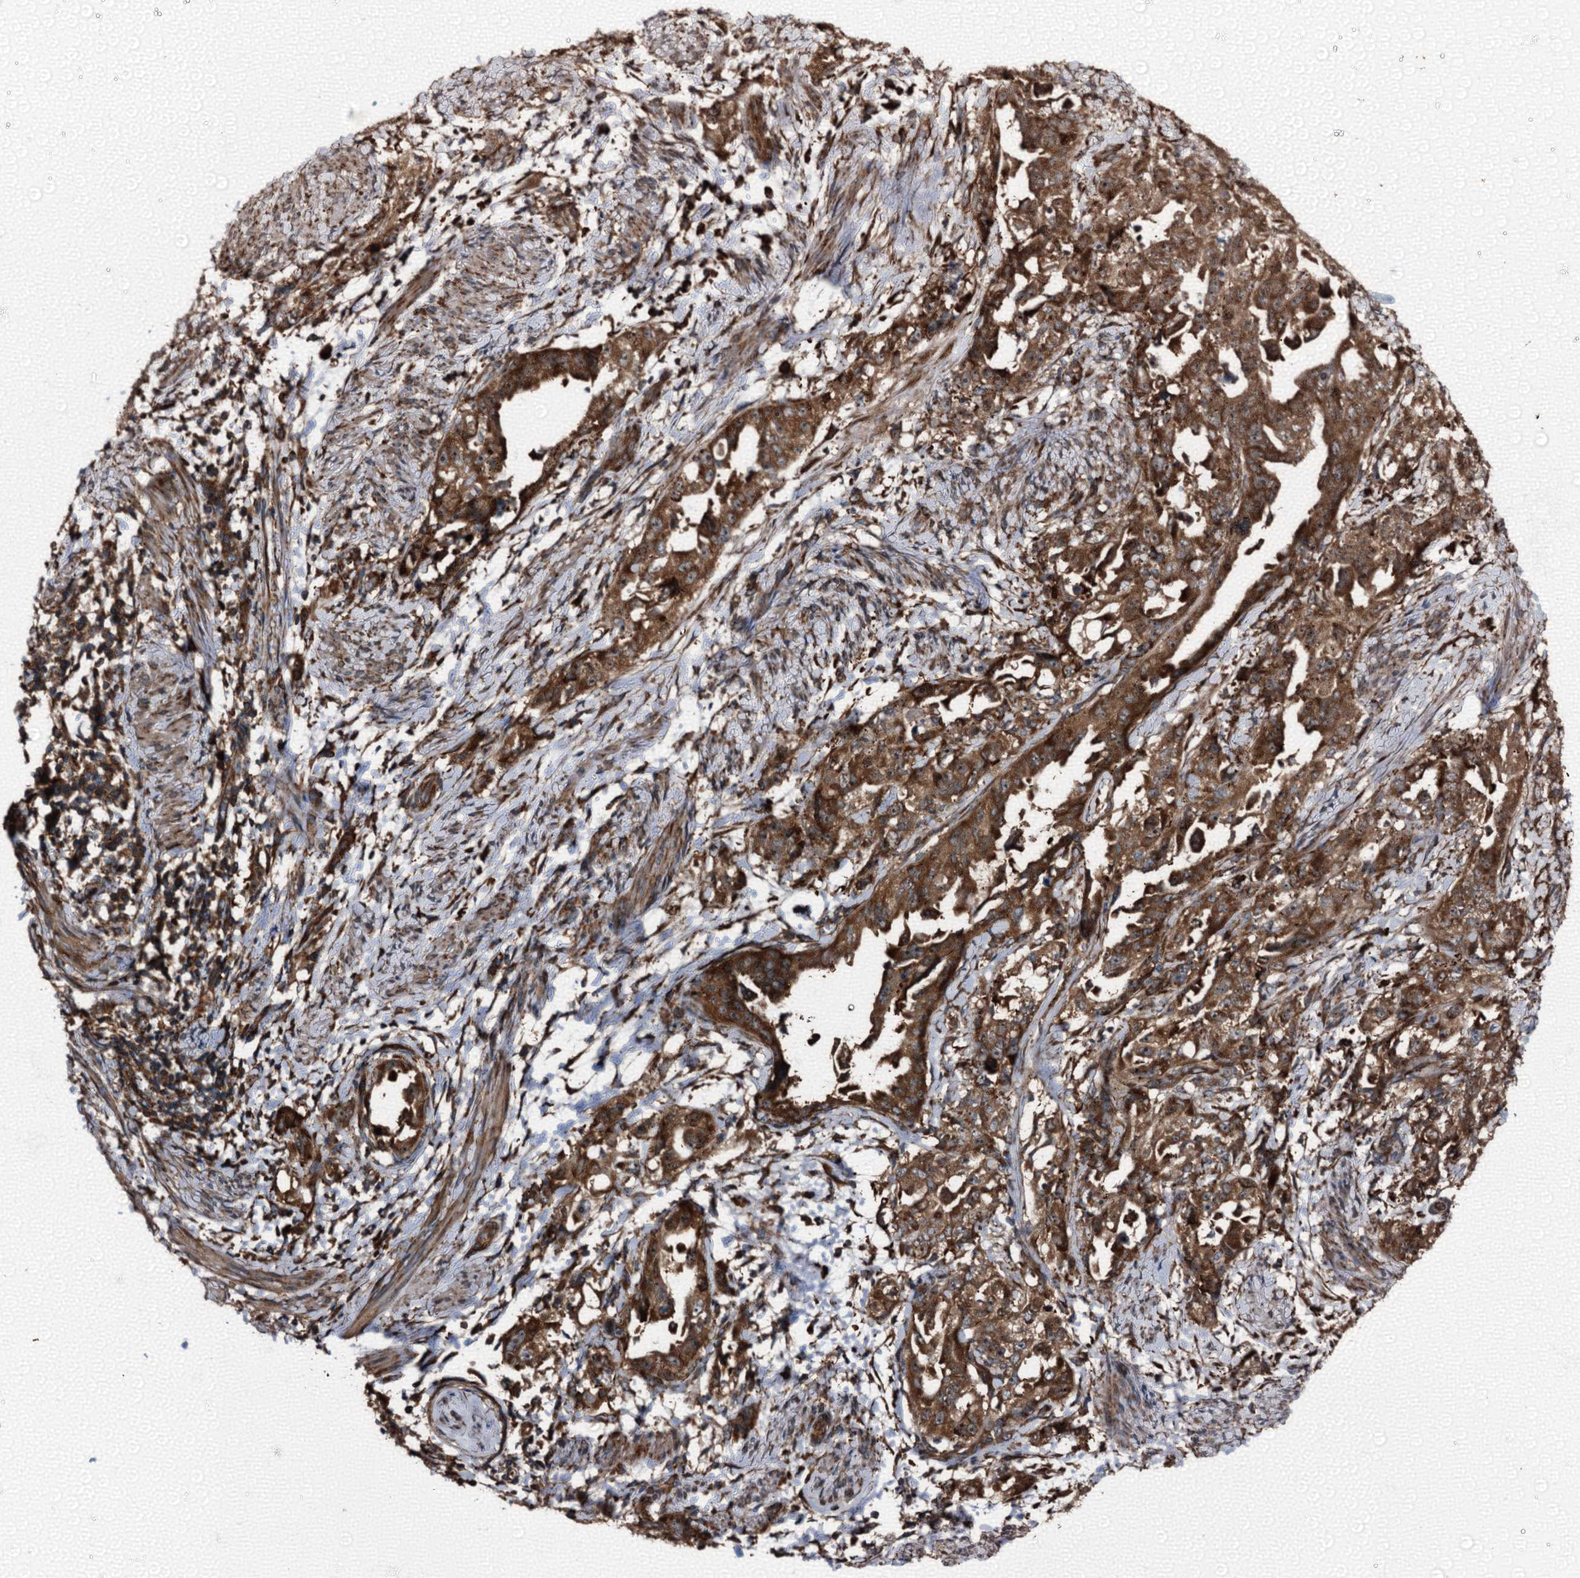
{"staining": {"intensity": "strong", "quantity": ">75%", "location": "cytoplasmic/membranous"}, "tissue": "endometrial cancer", "cell_type": "Tumor cells", "image_type": "cancer", "snomed": [{"axis": "morphology", "description": "Adenocarcinoma, NOS"}, {"axis": "topography", "description": "Endometrium"}], "caption": "Adenocarcinoma (endometrial) tissue displays strong cytoplasmic/membranous staining in approximately >75% of tumor cells", "gene": "ATP2C1", "patient": {"sex": "female", "age": 65}}